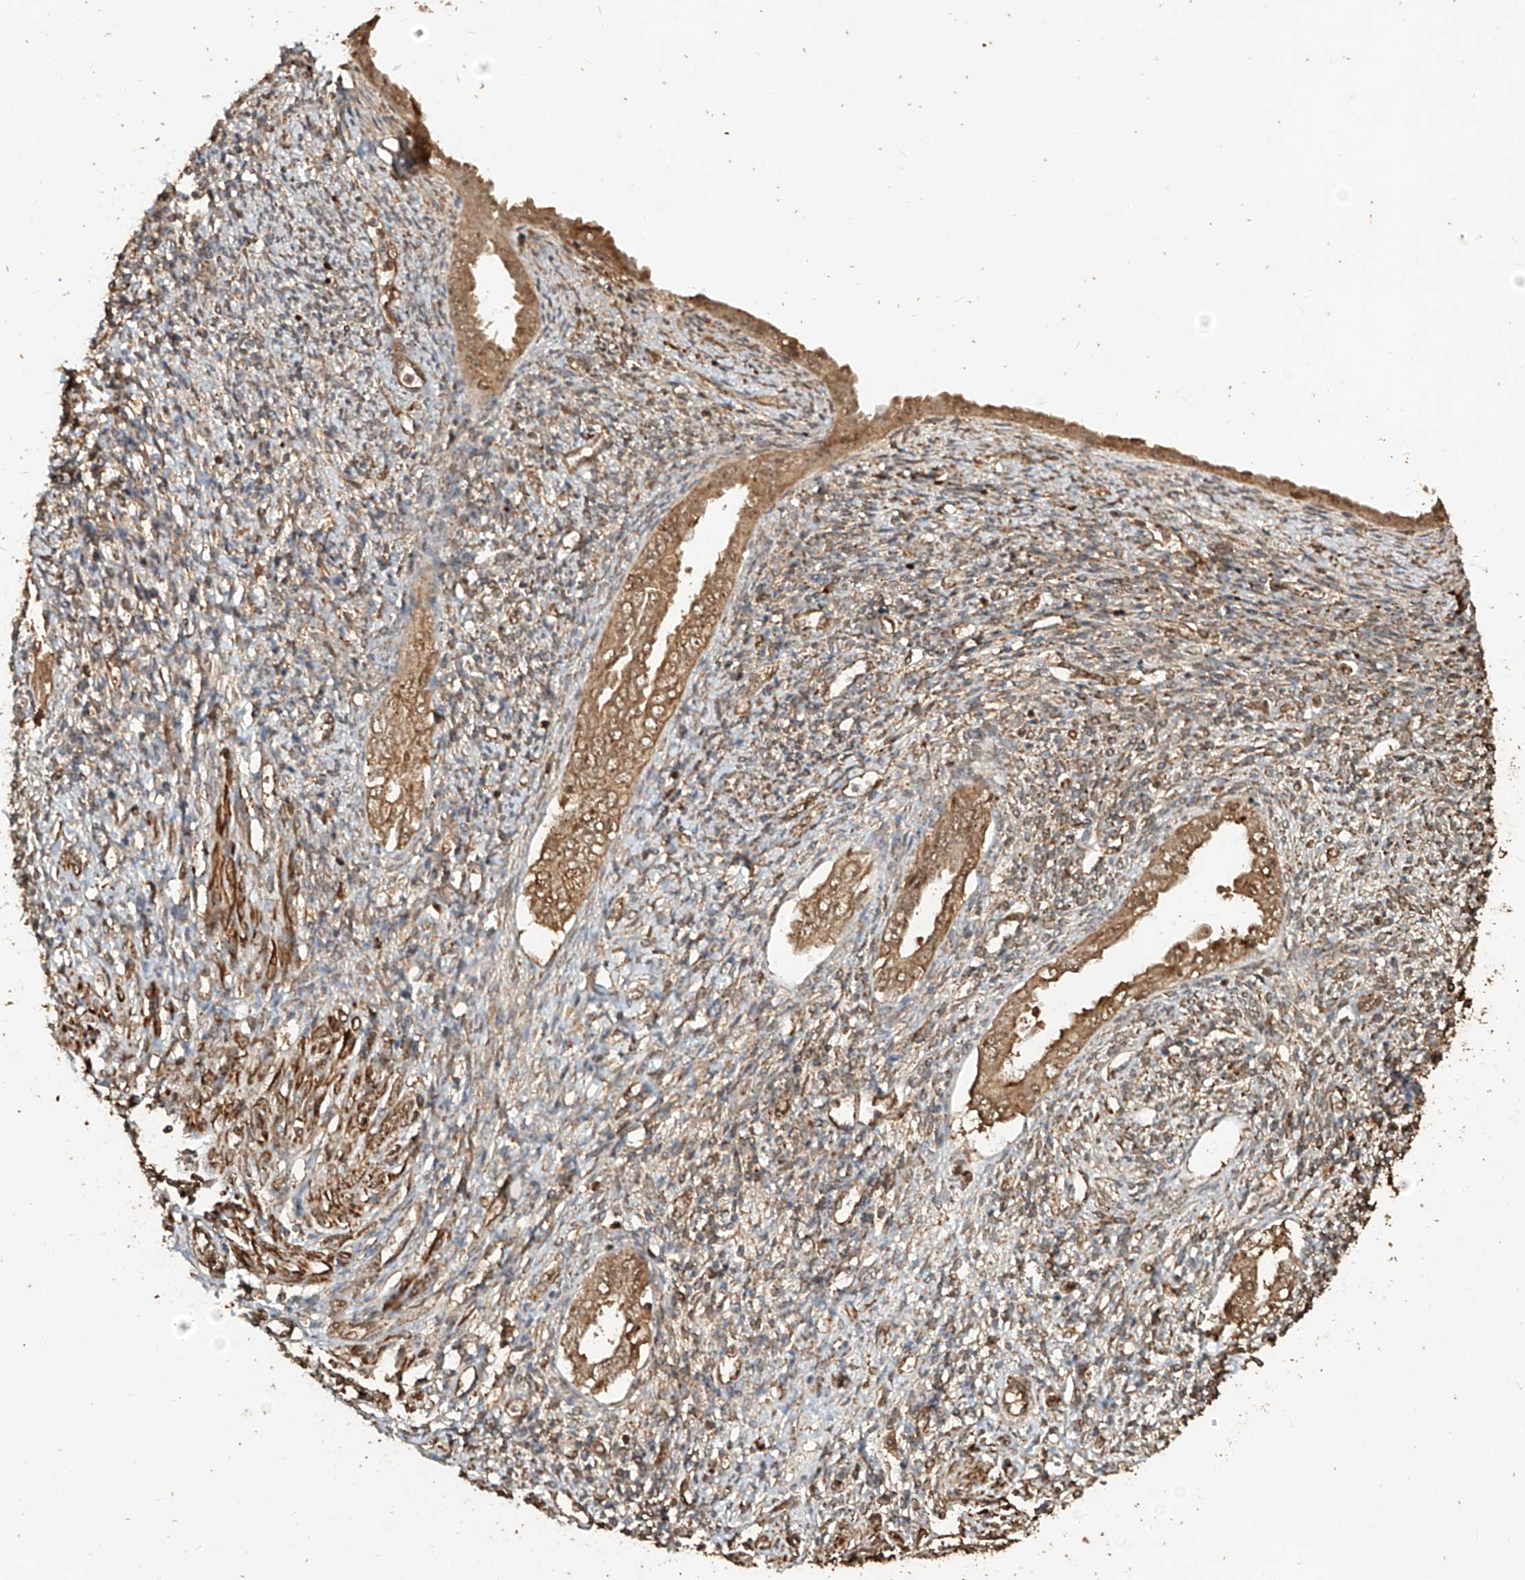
{"staining": {"intensity": "moderate", "quantity": "<25%", "location": "cytoplasmic/membranous"}, "tissue": "endometrium", "cell_type": "Cells in endometrial stroma", "image_type": "normal", "snomed": [{"axis": "morphology", "description": "Normal tissue, NOS"}, {"axis": "topography", "description": "Endometrium"}], "caption": "Approximately <25% of cells in endometrial stroma in normal human endometrium display moderate cytoplasmic/membranous protein expression as visualized by brown immunohistochemical staining.", "gene": "ZNF660", "patient": {"sex": "female", "age": 66}}